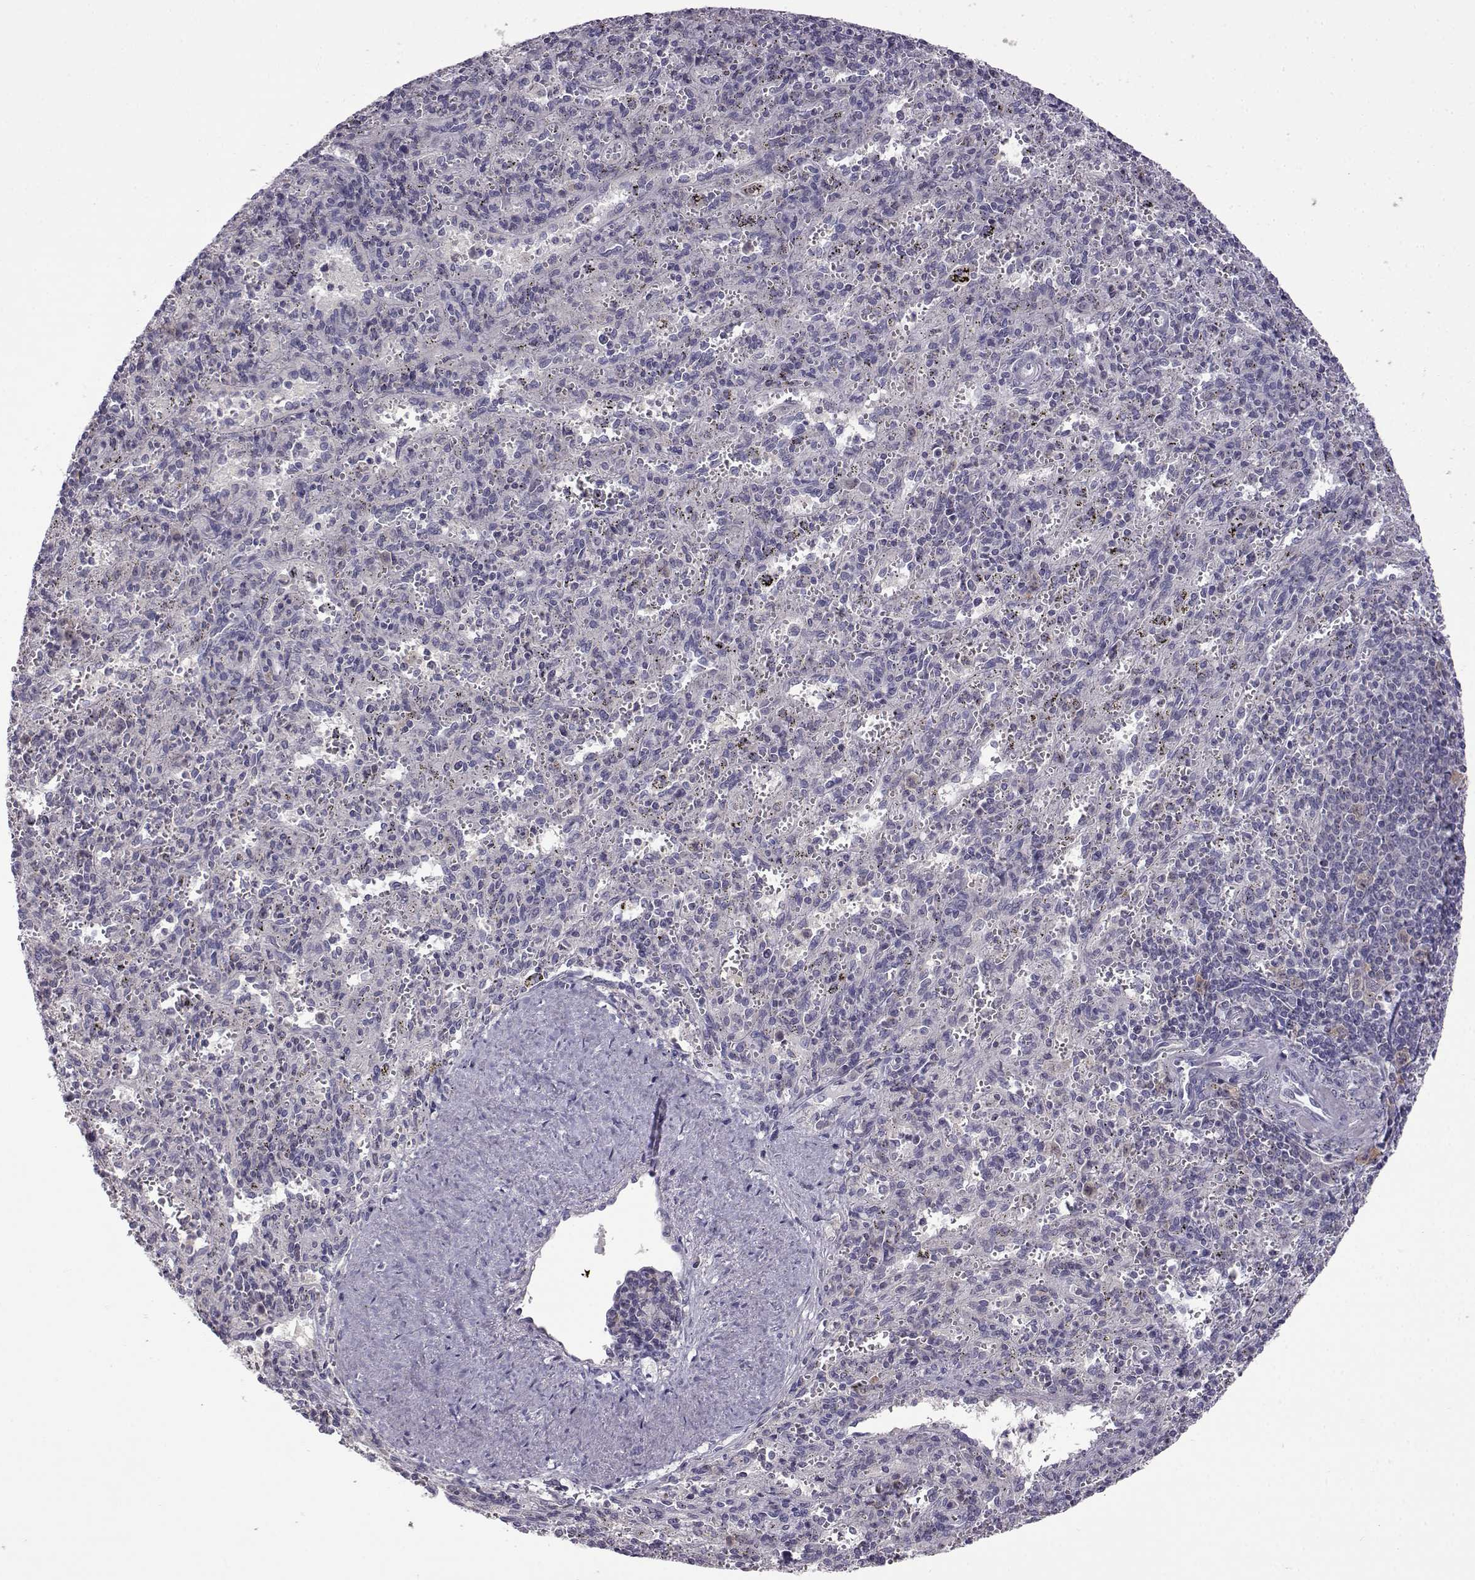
{"staining": {"intensity": "negative", "quantity": "none", "location": "none"}, "tissue": "spleen", "cell_type": "Cells in red pulp", "image_type": "normal", "snomed": [{"axis": "morphology", "description": "Normal tissue, NOS"}, {"axis": "topography", "description": "Spleen"}], "caption": "Immunohistochemical staining of normal spleen shows no significant staining in cells in red pulp.", "gene": "VGF", "patient": {"sex": "male", "age": 57}}